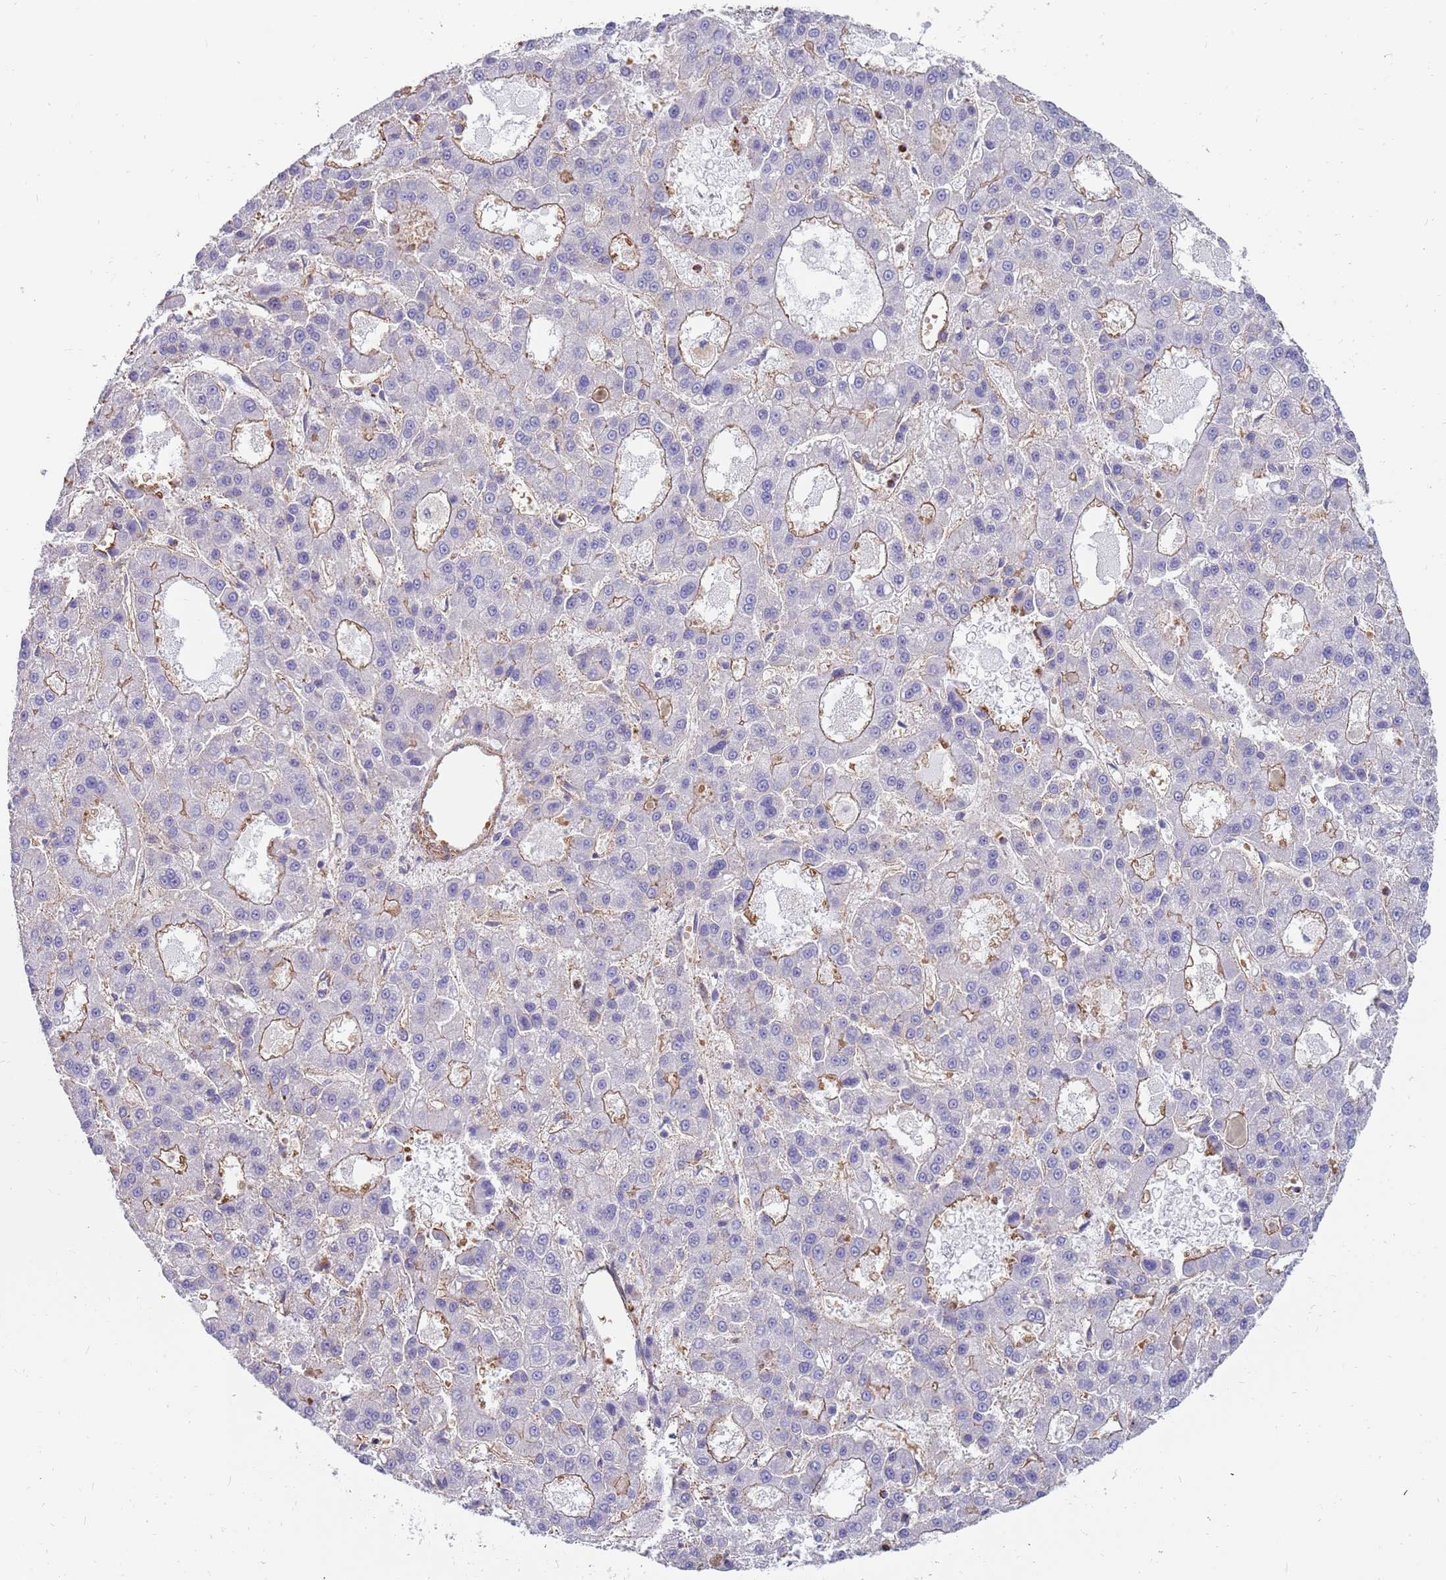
{"staining": {"intensity": "weak", "quantity": "<25%", "location": "cytoplasmic/membranous"}, "tissue": "liver cancer", "cell_type": "Tumor cells", "image_type": "cancer", "snomed": [{"axis": "morphology", "description": "Carcinoma, Hepatocellular, NOS"}, {"axis": "topography", "description": "Liver"}], "caption": "This histopathology image is of liver hepatocellular carcinoma stained with immunohistochemistry (IHC) to label a protein in brown with the nuclei are counter-stained blue. There is no expression in tumor cells. (Brightfield microscopy of DAB IHC at high magnification).", "gene": "GFRAL", "patient": {"sex": "male", "age": 70}}